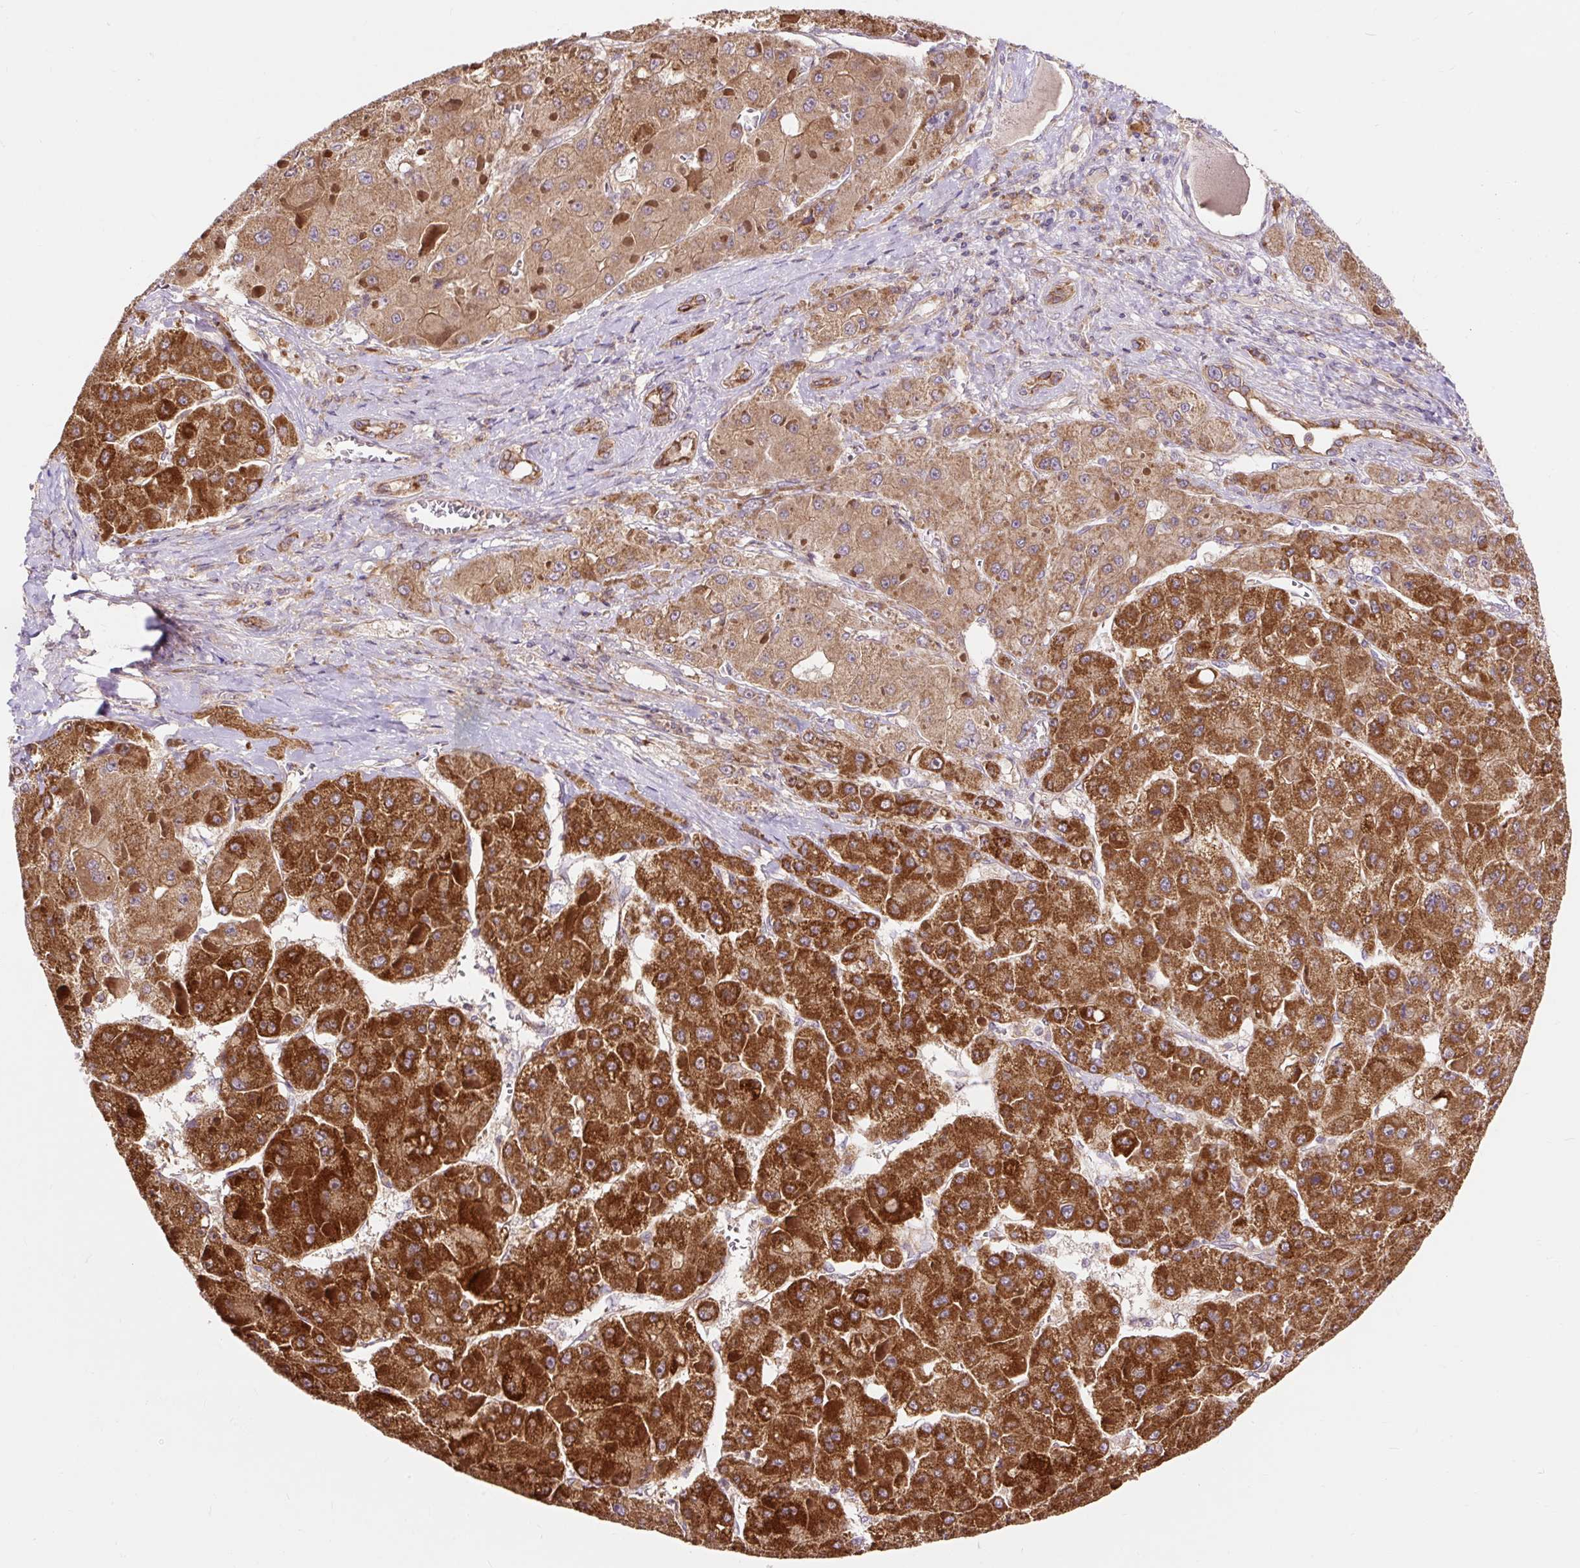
{"staining": {"intensity": "strong", "quantity": ">75%", "location": "cytoplasmic/membranous"}, "tissue": "liver cancer", "cell_type": "Tumor cells", "image_type": "cancer", "snomed": [{"axis": "morphology", "description": "Carcinoma, Hepatocellular, NOS"}, {"axis": "topography", "description": "Liver"}], "caption": "Hepatocellular carcinoma (liver) tissue demonstrates strong cytoplasmic/membranous positivity in approximately >75% of tumor cells, visualized by immunohistochemistry.", "gene": "TRIAP1", "patient": {"sex": "female", "age": 73}}